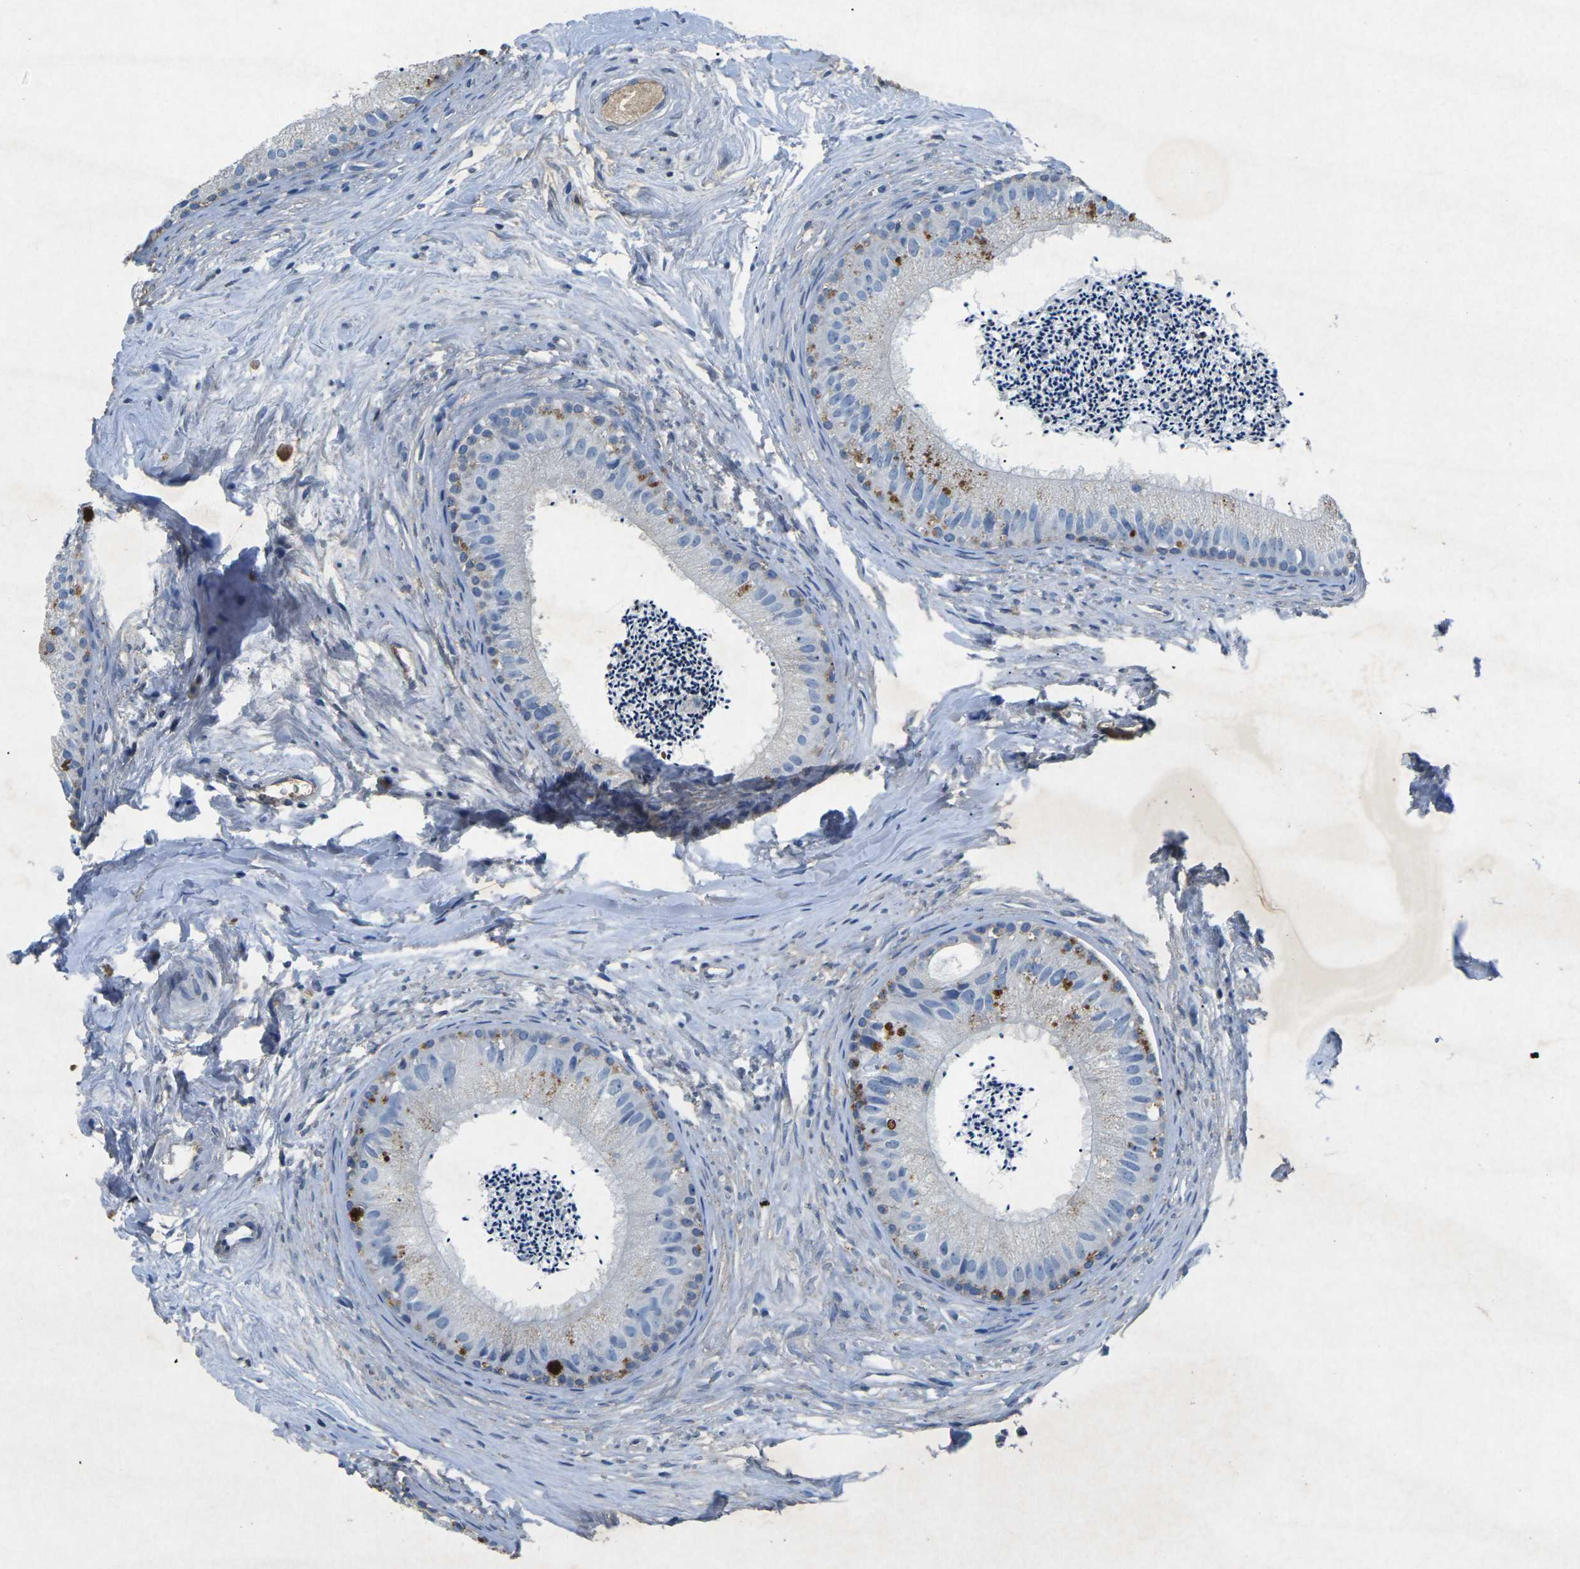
{"staining": {"intensity": "strong", "quantity": "<25%", "location": "cytoplasmic/membranous"}, "tissue": "epididymis", "cell_type": "Glandular cells", "image_type": "normal", "snomed": [{"axis": "morphology", "description": "Normal tissue, NOS"}, {"axis": "topography", "description": "Epididymis"}], "caption": "Human epididymis stained with a protein marker displays strong staining in glandular cells.", "gene": "PLG", "patient": {"sex": "male", "age": 56}}